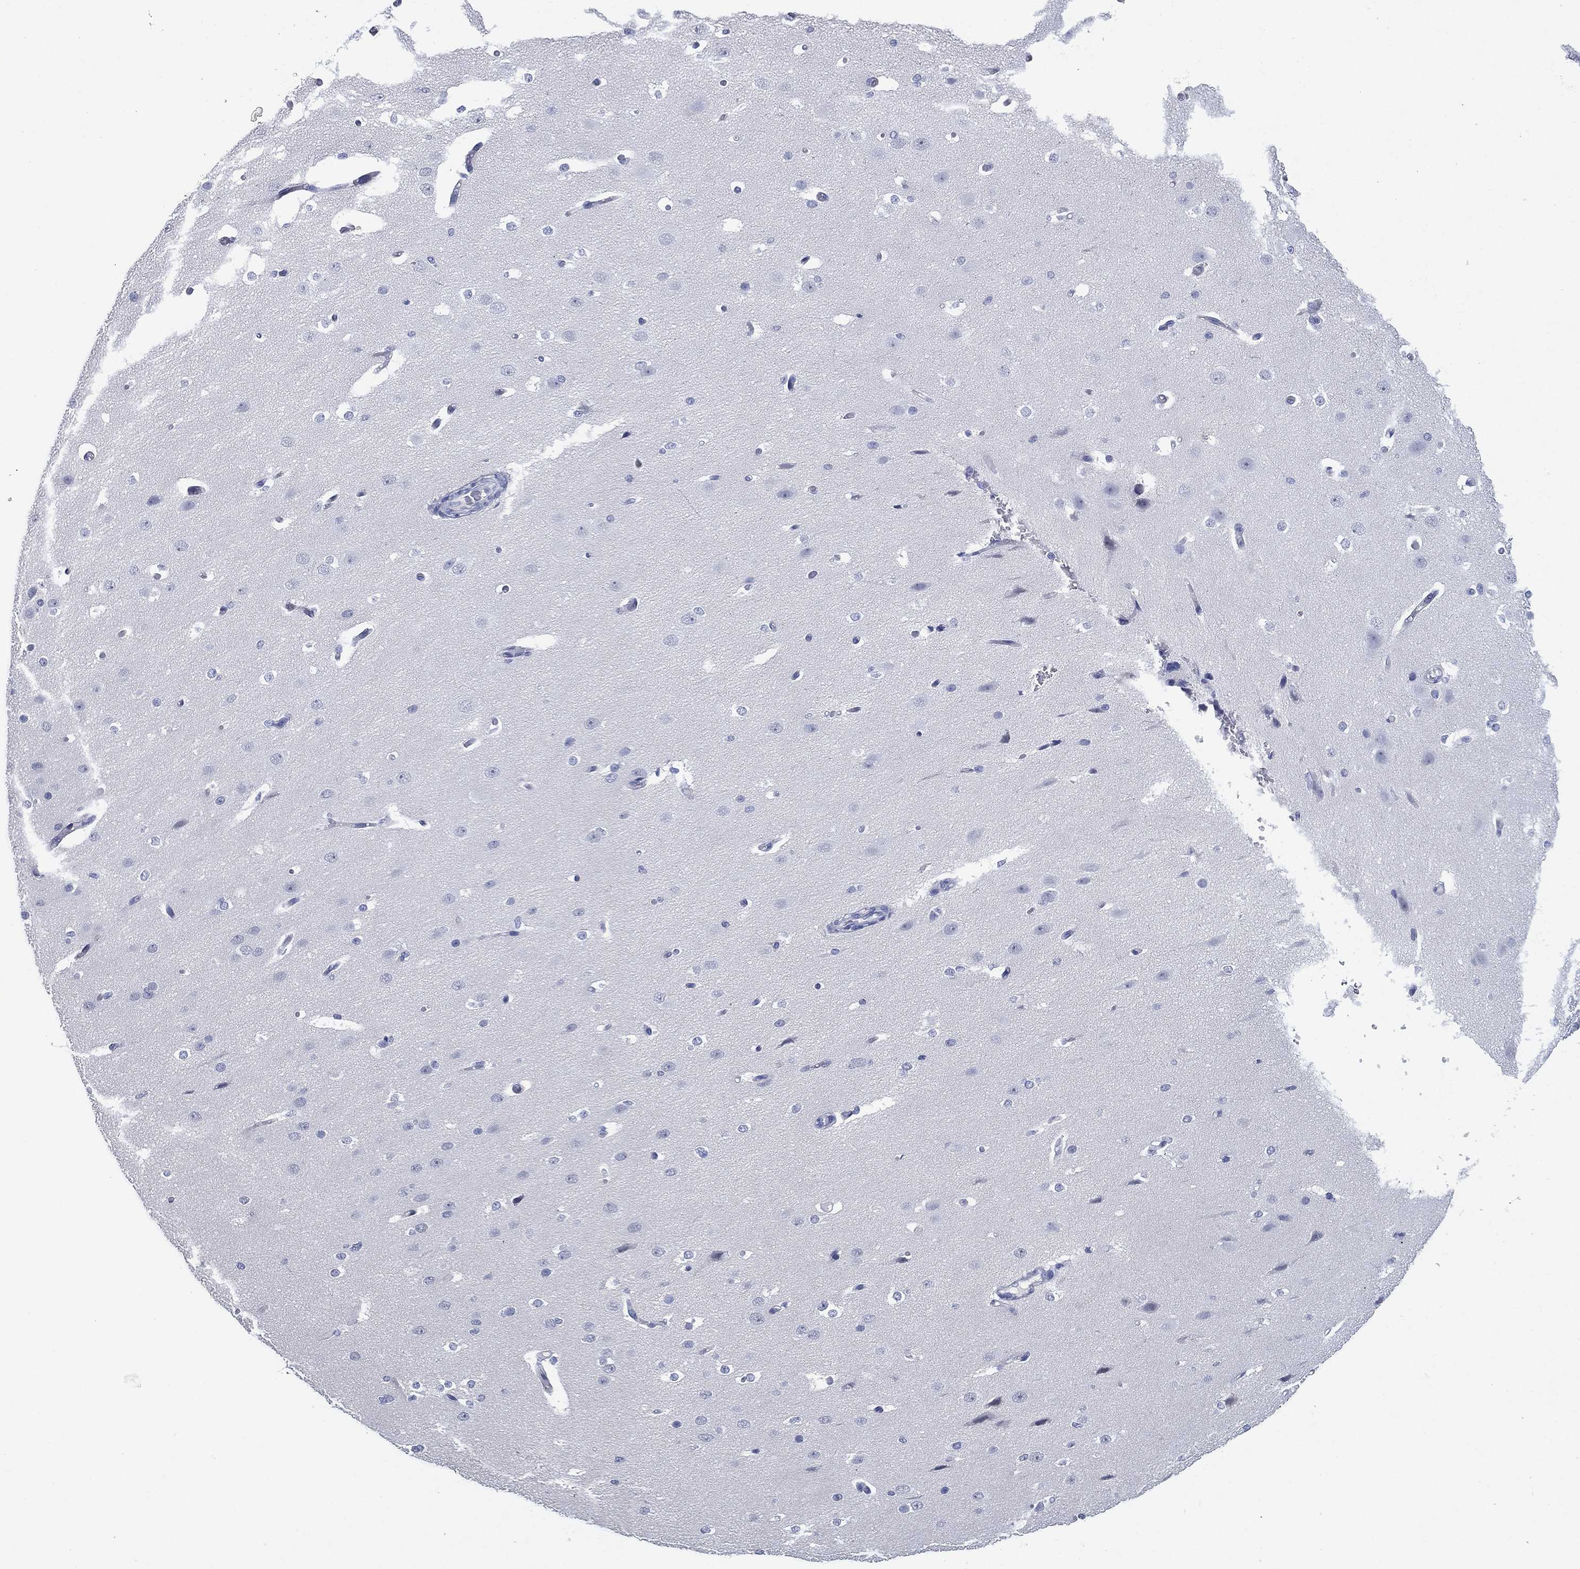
{"staining": {"intensity": "negative", "quantity": "none", "location": "none"}, "tissue": "cerebral cortex", "cell_type": "Endothelial cells", "image_type": "normal", "snomed": [{"axis": "morphology", "description": "Normal tissue, NOS"}, {"axis": "morphology", "description": "Inflammation, NOS"}, {"axis": "topography", "description": "Cerebral cortex"}], "caption": "Protein analysis of unremarkable cerebral cortex reveals no significant positivity in endothelial cells.", "gene": "KRT35", "patient": {"sex": "male", "age": 6}}